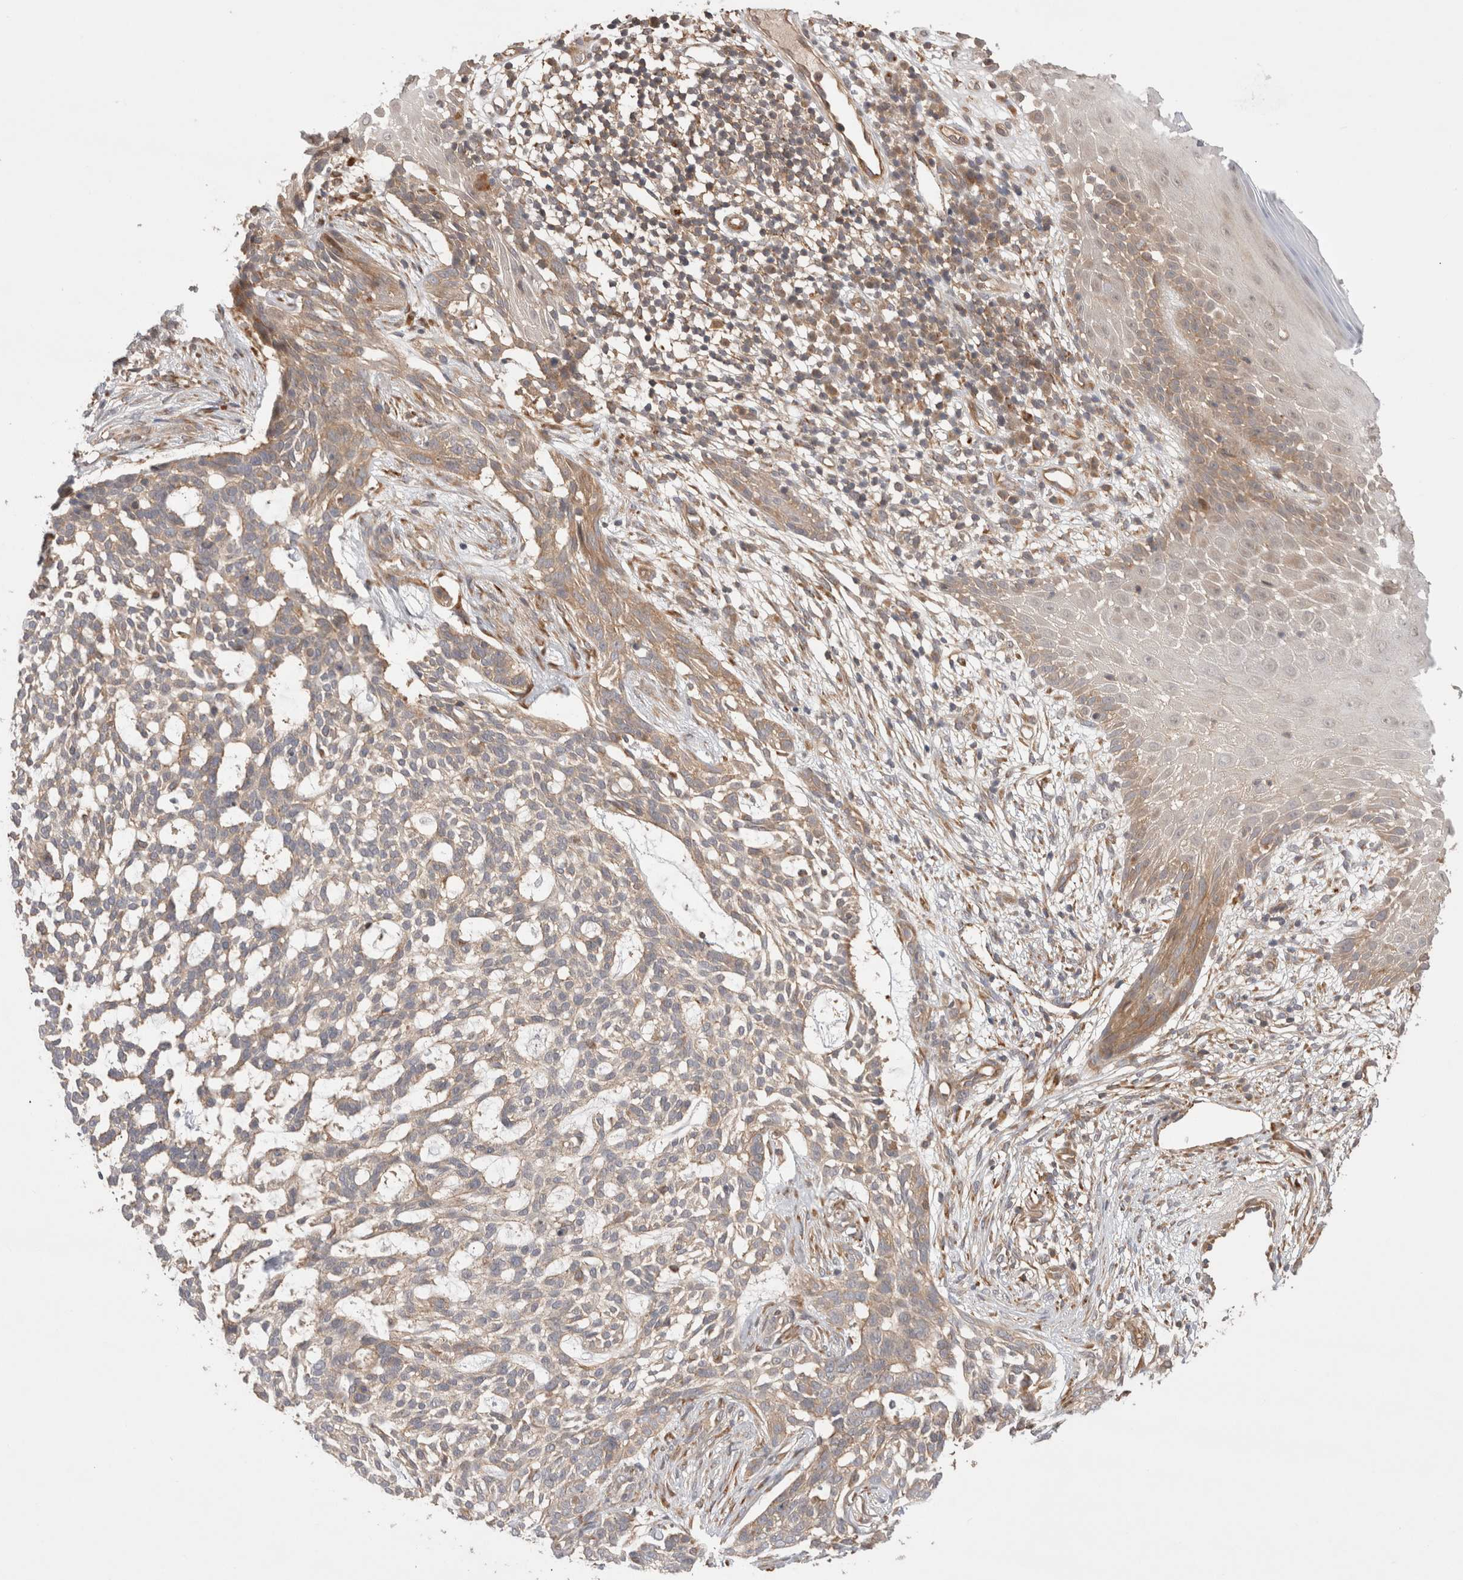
{"staining": {"intensity": "moderate", "quantity": "<25%", "location": "cytoplasmic/membranous"}, "tissue": "skin cancer", "cell_type": "Tumor cells", "image_type": "cancer", "snomed": [{"axis": "morphology", "description": "Basal cell carcinoma"}, {"axis": "topography", "description": "Skin"}], "caption": "Immunohistochemical staining of skin cancer exhibits low levels of moderate cytoplasmic/membranous protein staining in approximately <25% of tumor cells. Ihc stains the protein of interest in brown and the nuclei are stained blue.", "gene": "VPS28", "patient": {"sex": "female", "age": 64}}